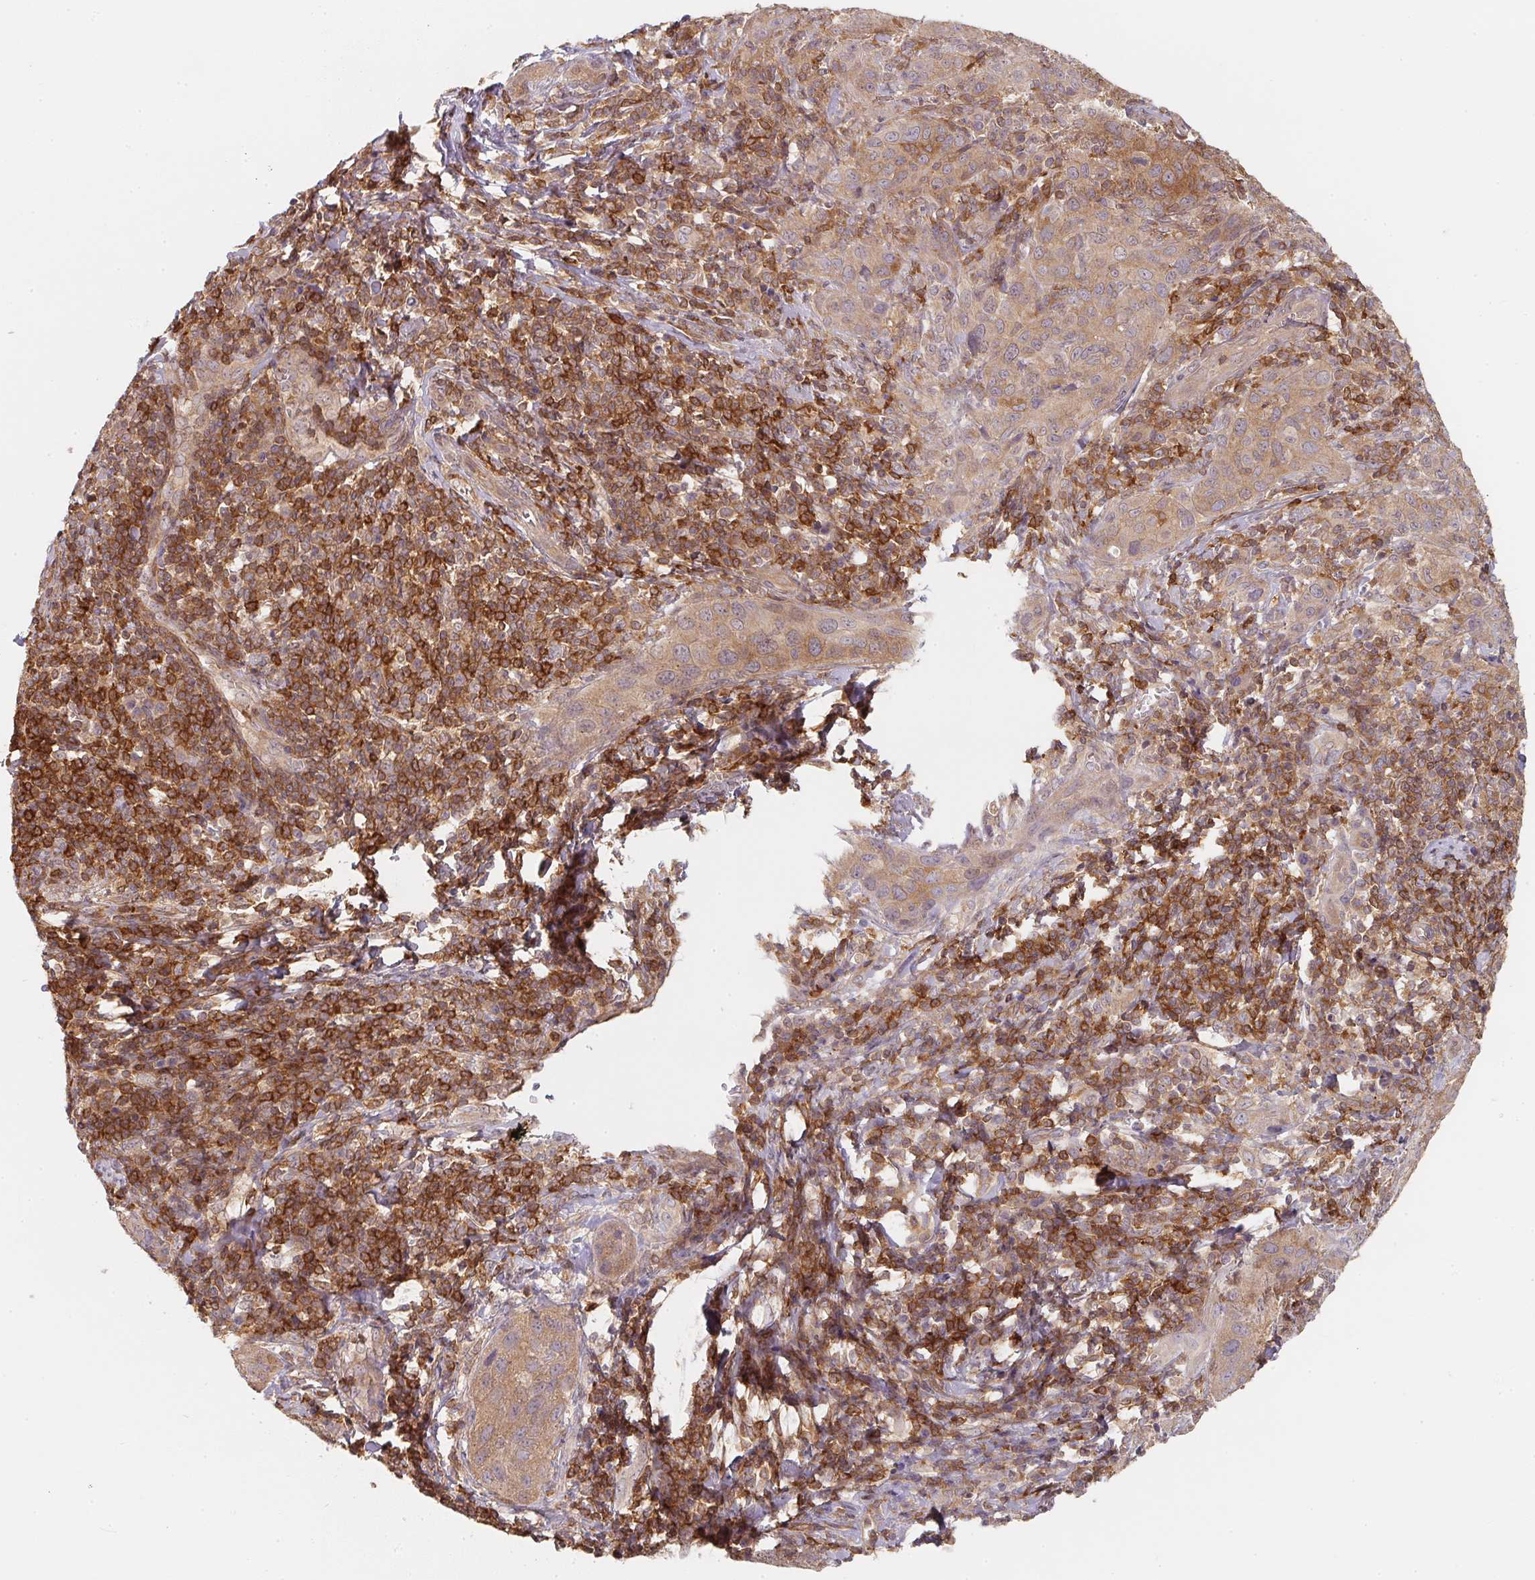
{"staining": {"intensity": "weak", "quantity": ">75%", "location": "cytoplasmic/membranous"}, "tissue": "cervical cancer", "cell_type": "Tumor cells", "image_type": "cancer", "snomed": [{"axis": "morphology", "description": "Normal tissue, NOS"}, {"axis": "morphology", "description": "Squamous cell carcinoma, NOS"}, {"axis": "topography", "description": "Cervix"}], "caption": "Immunohistochemistry of squamous cell carcinoma (cervical) displays low levels of weak cytoplasmic/membranous expression in approximately >75% of tumor cells. Using DAB (brown) and hematoxylin (blue) stains, captured at high magnification using brightfield microscopy.", "gene": "ANKRD13A", "patient": {"sex": "female", "age": 51}}